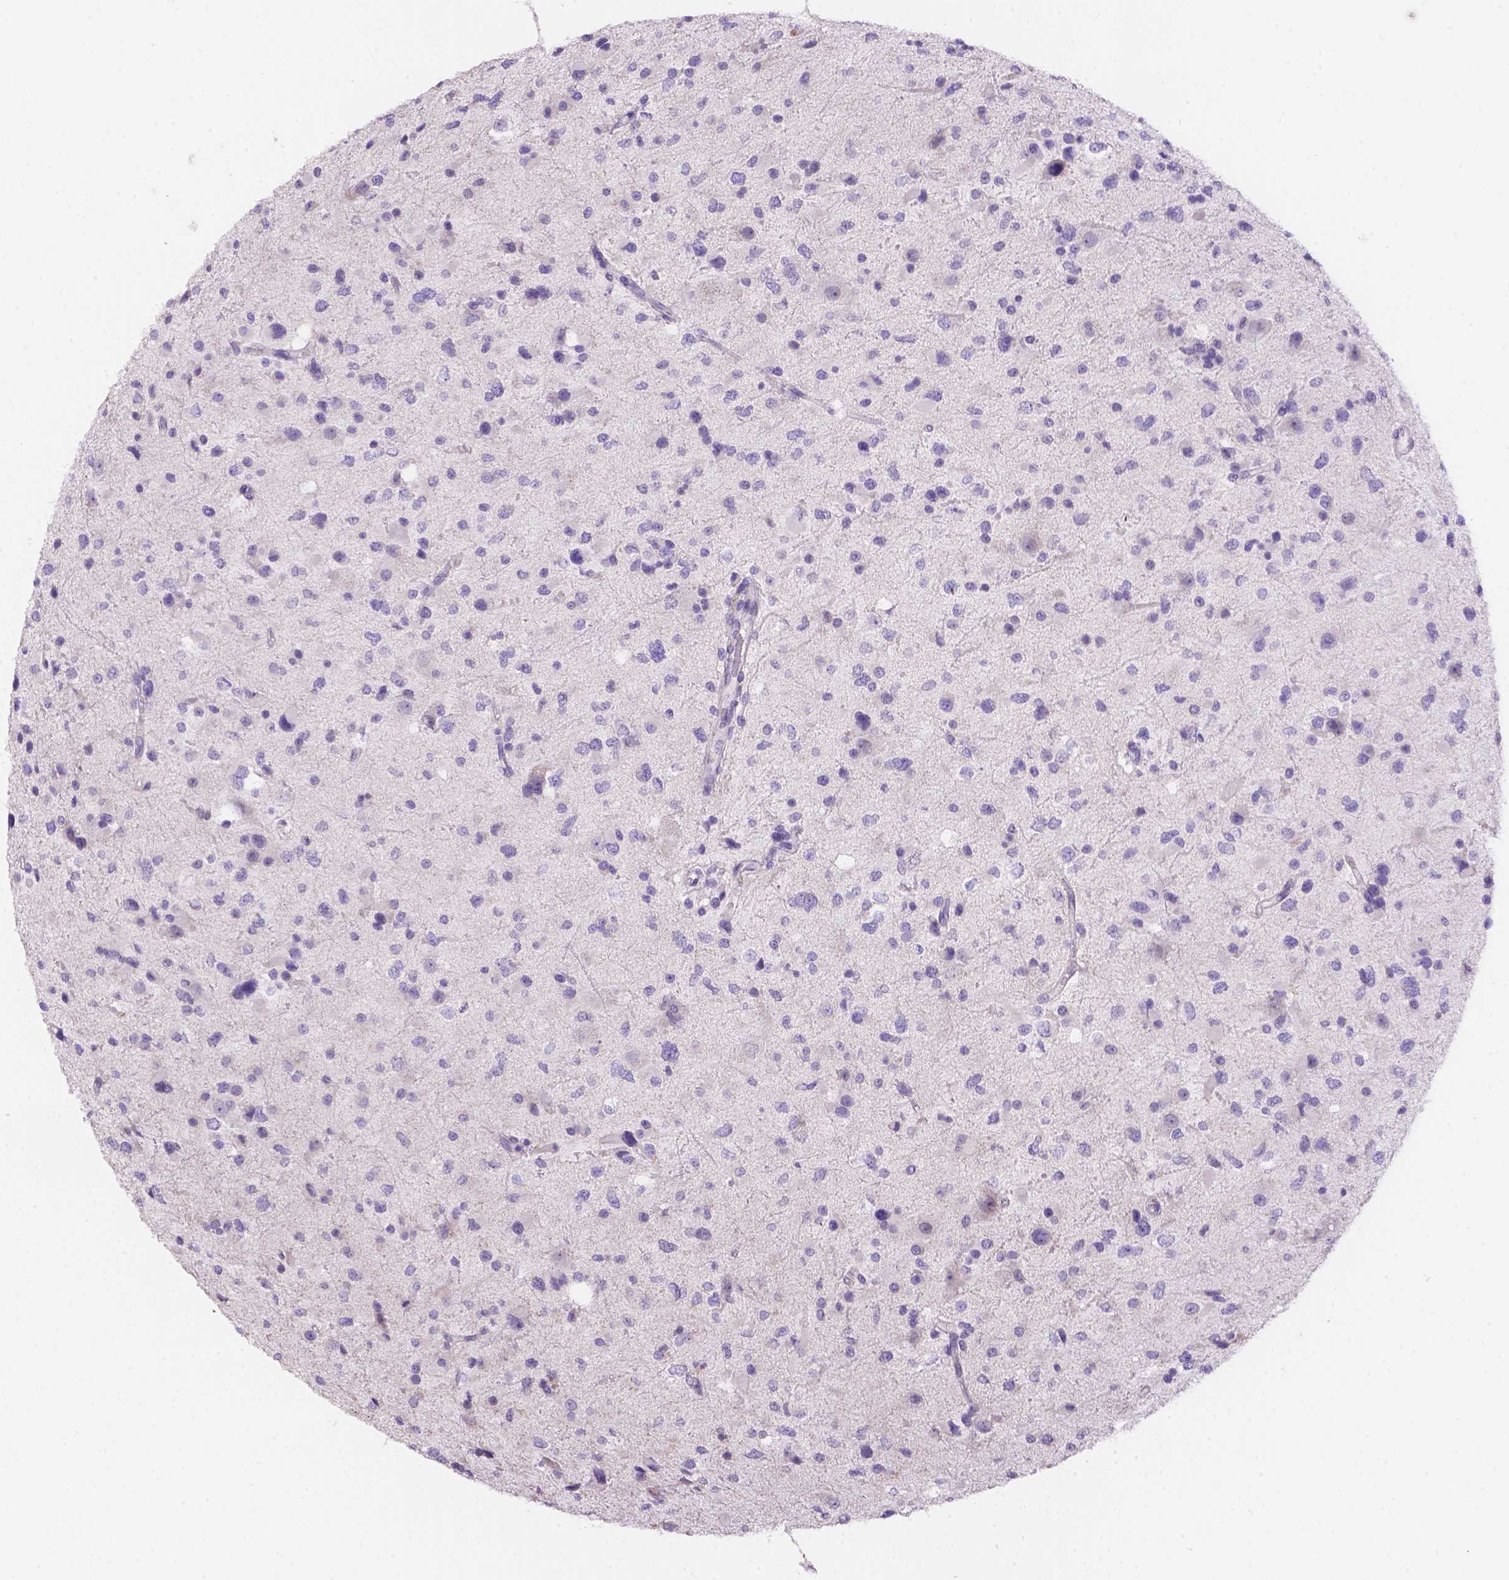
{"staining": {"intensity": "negative", "quantity": "none", "location": "none"}, "tissue": "glioma", "cell_type": "Tumor cells", "image_type": "cancer", "snomed": [{"axis": "morphology", "description": "Glioma, malignant, Low grade"}, {"axis": "topography", "description": "Brain"}], "caption": "Low-grade glioma (malignant) was stained to show a protein in brown. There is no significant staining in tumor cells.", "gene": "NXPE2", "patient": {"sex": "female", "age": 32}}